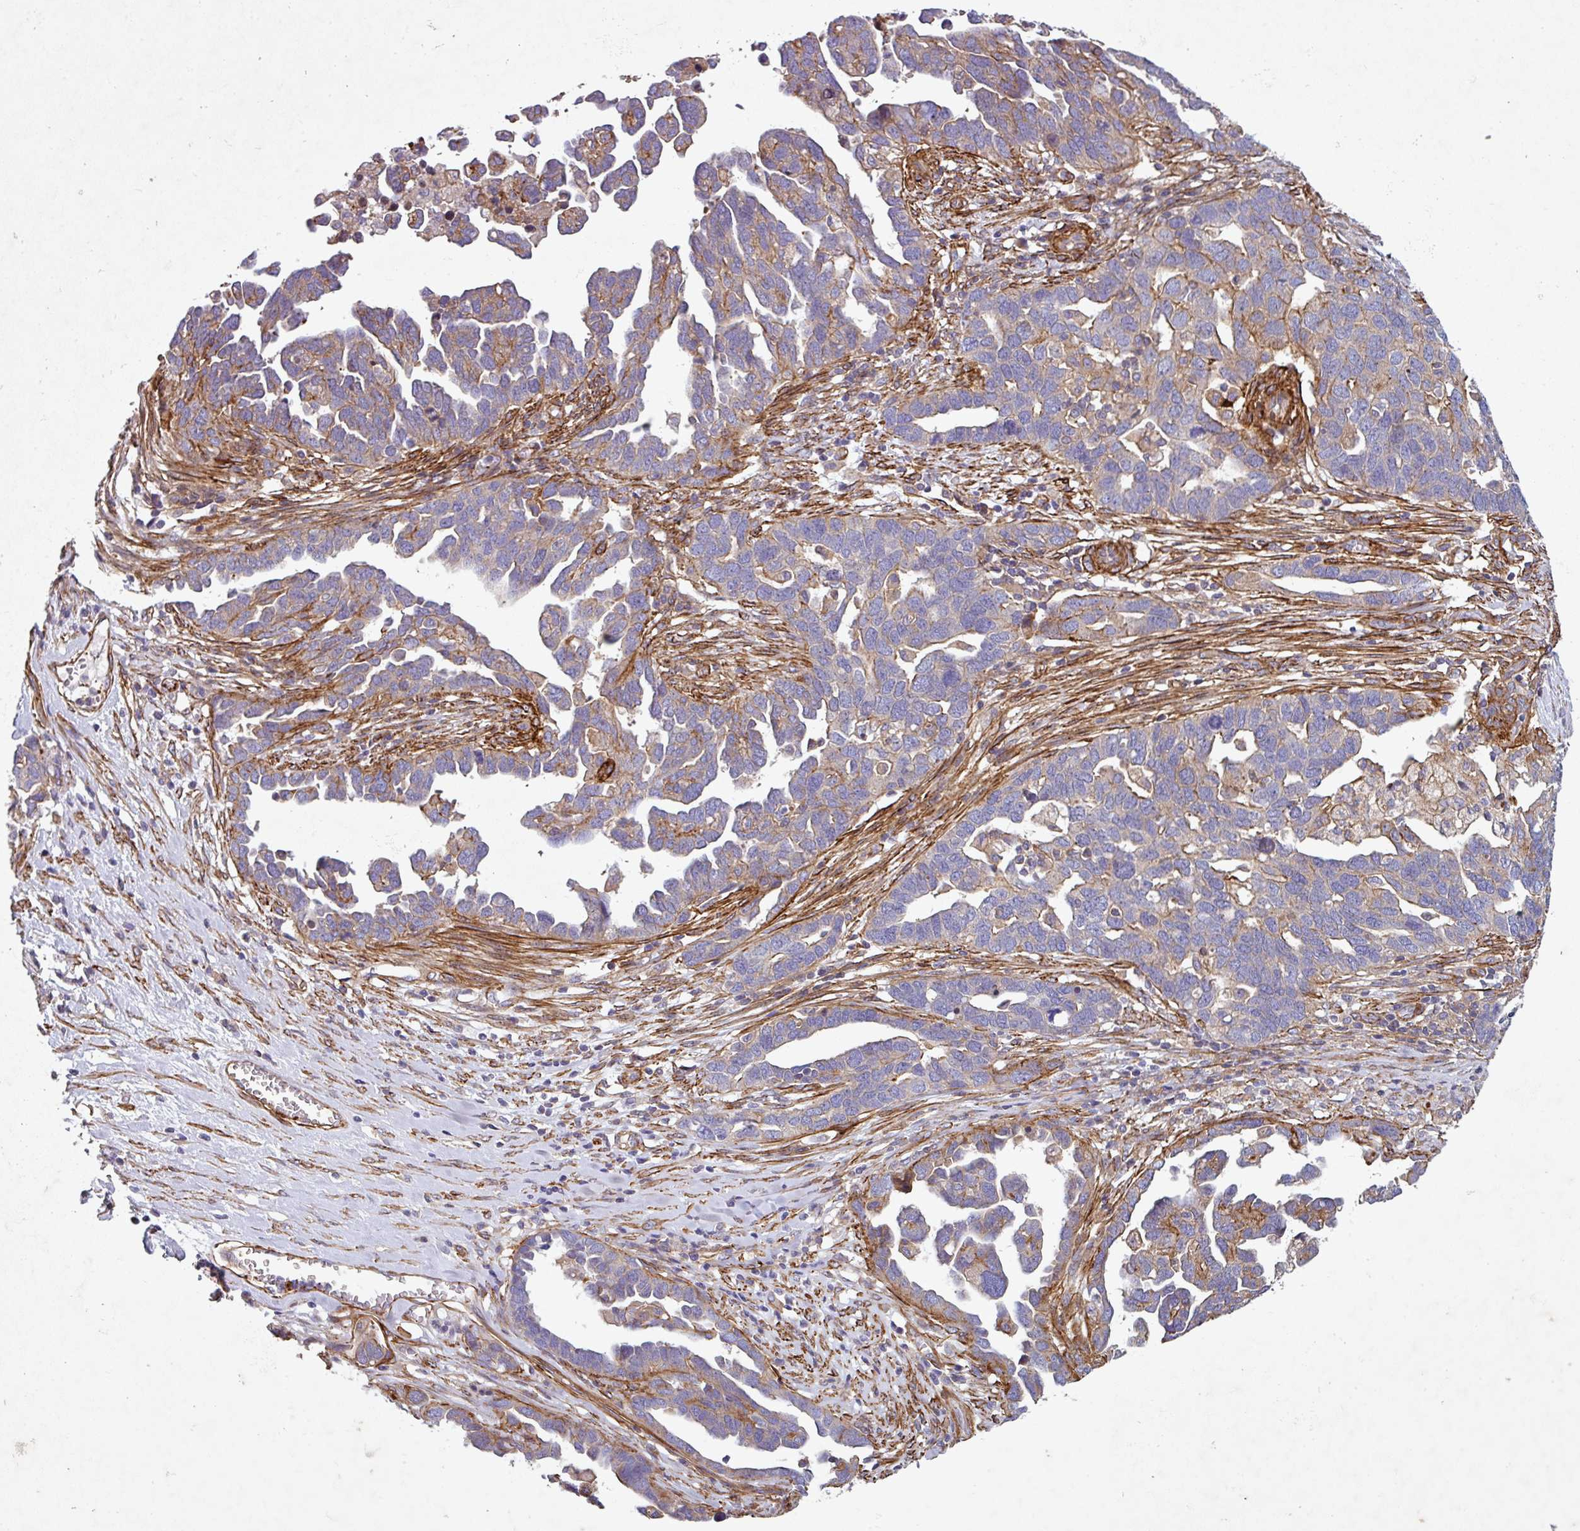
{"staining": {"intensity": "weak", "quantity": "25%-75%", "location": "cytoplasmic/membranous"}, "tissue": "ovarian cancer", "cell_type": "Tumor cells", "image_type": "cancer", "snomed": [{"axis": "morphology", "description": "Cystadenocarcinoma, serous, NOS"}, {"axis": "topography", "description": "Ovary"}], "caption": "Tumor cells exhibit low levels of weak cytoplasmic/membranous expression in approximately 25%-75% of cells in human ovarian cancer (serous cystadenocarcinoma). (DAB (3,3'-diaminobenzidine) IHC with brightfield microscopy, high magnification).", "gene": "ATP2C2", "patient": {"sex": "female", "age": 54}}